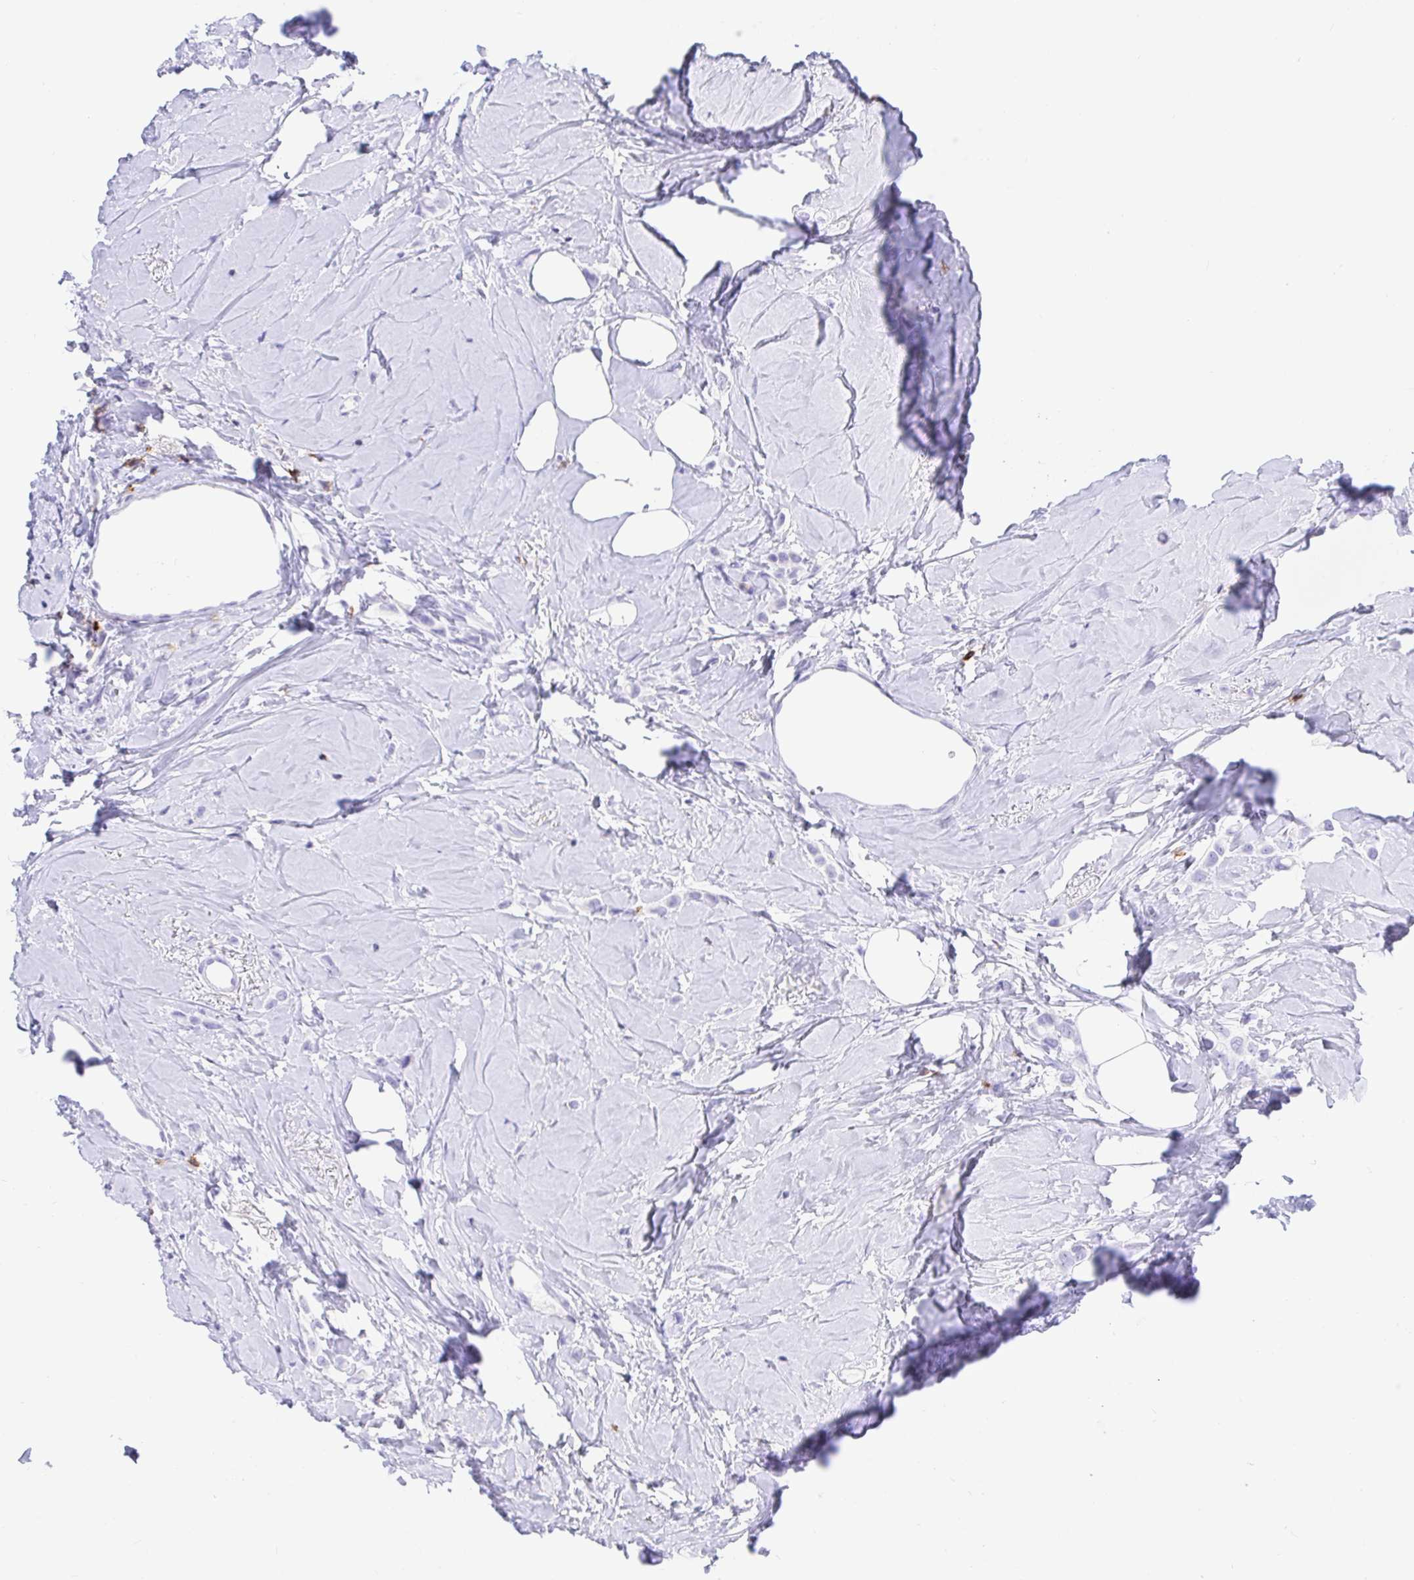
{"staining": {"intensity": "negative", "quantity": "none", "location": "none"}, "tissue": "breast cancer", "cell_type": "Tumor cells", "image_type": "cancer", "snomed": [{"axis": "morphology", "description": "Lobular carcinoma"}, {"axis": "topography", "description": "Breast"}], "caption": "A high-resolution micrograph shows immunohistochemistry staining of breast lobular carcinoma, which reveals no significant positivity in tumor cells.", "gene": "CD5", "patient": {"sex": "female", "age": 66}}